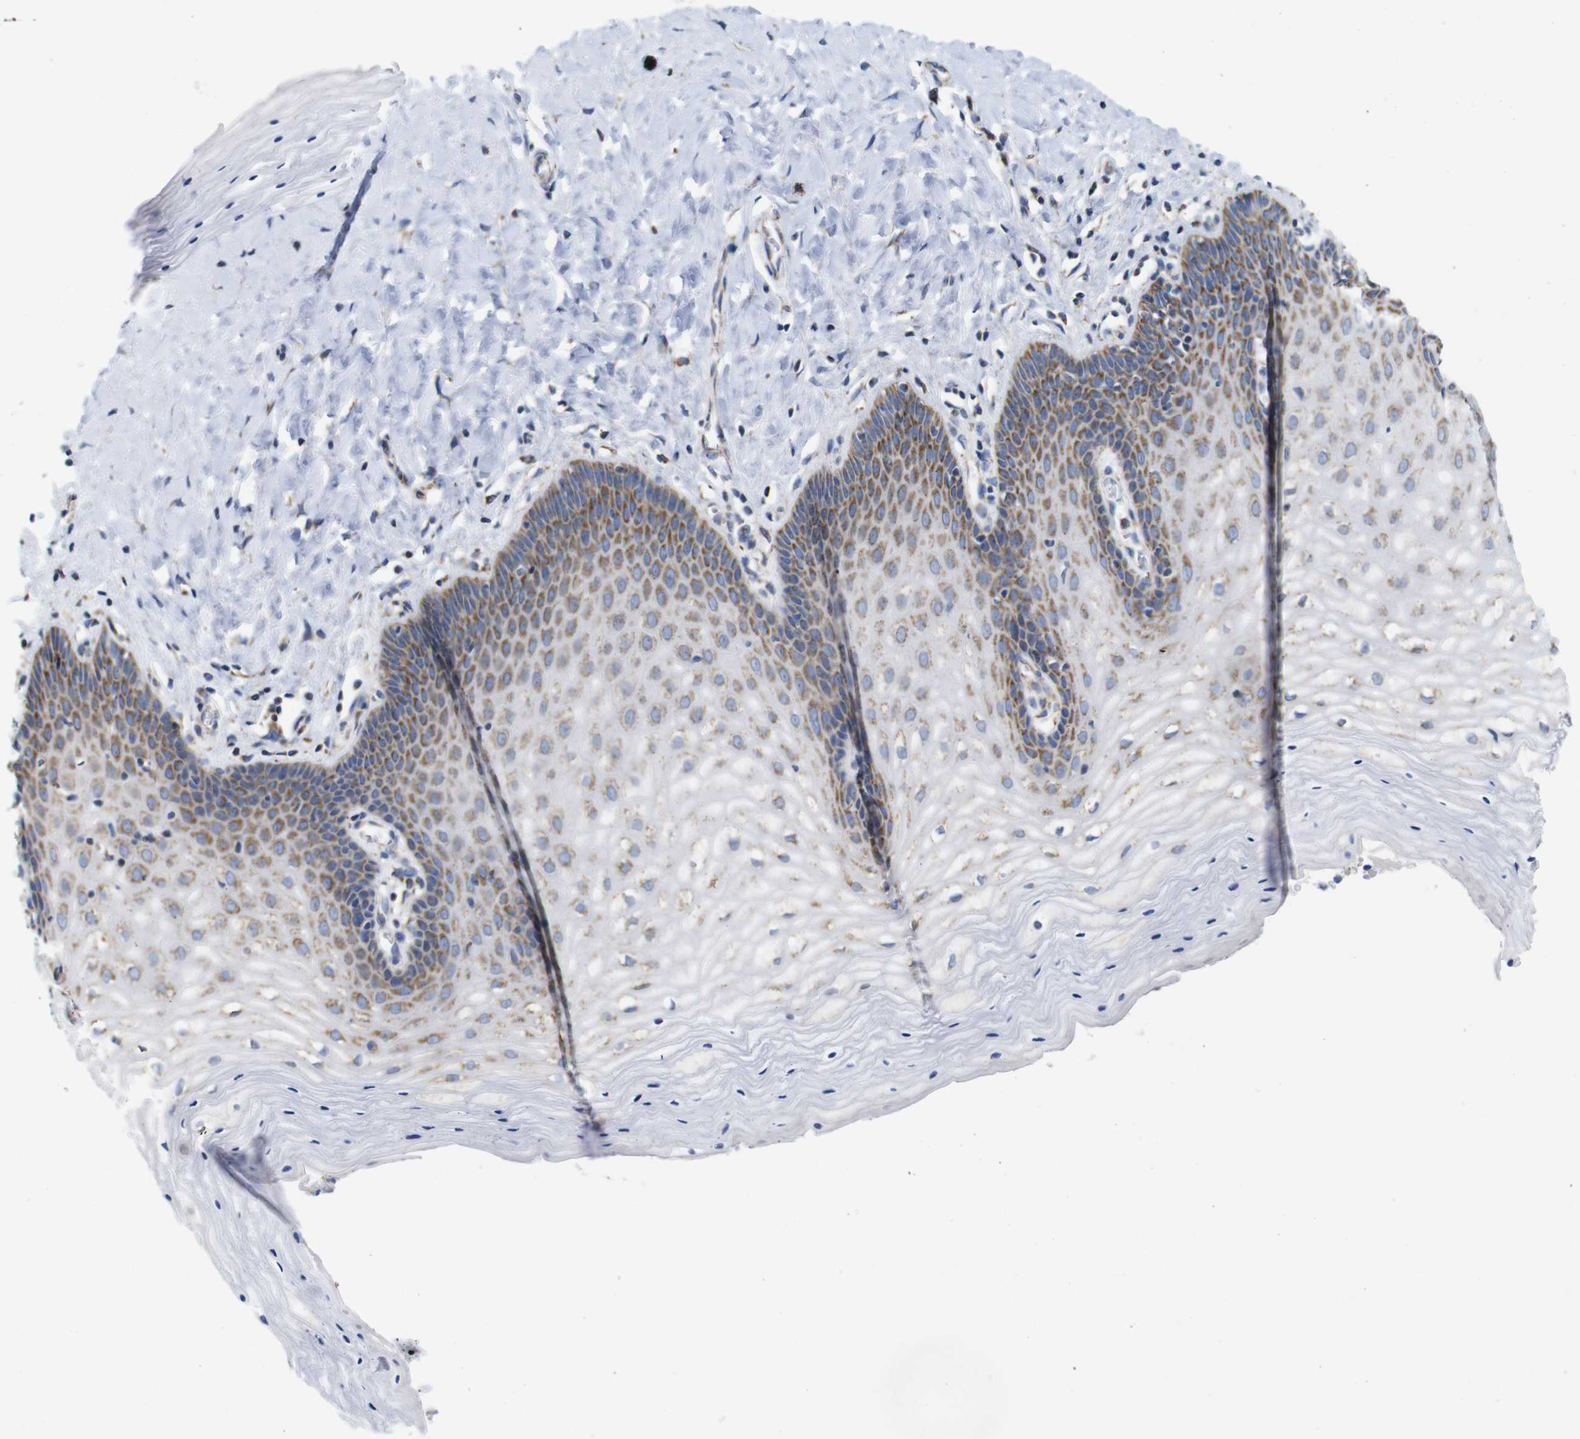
{"staining": {"intensity": "moderate", "quantity": ">75%", "location": "cytoplasmic/membranous"}, "tissue": "cervix", "cell_type": "Glandular cells", "image_type": "normal", "snomed": [{"axis": "morphology", "description": "Normal tissue, NOS"}, {"axis": "topography", "description": "Cervix"}], "caption": "About >75% of glandular cells in benign human cervix show moderate cytoplasmic/membranous protein expression as visualized by brown immunohistochemical staining.", "gene": "FAM171B", "patient": {"sex": "female", "age": 55}}